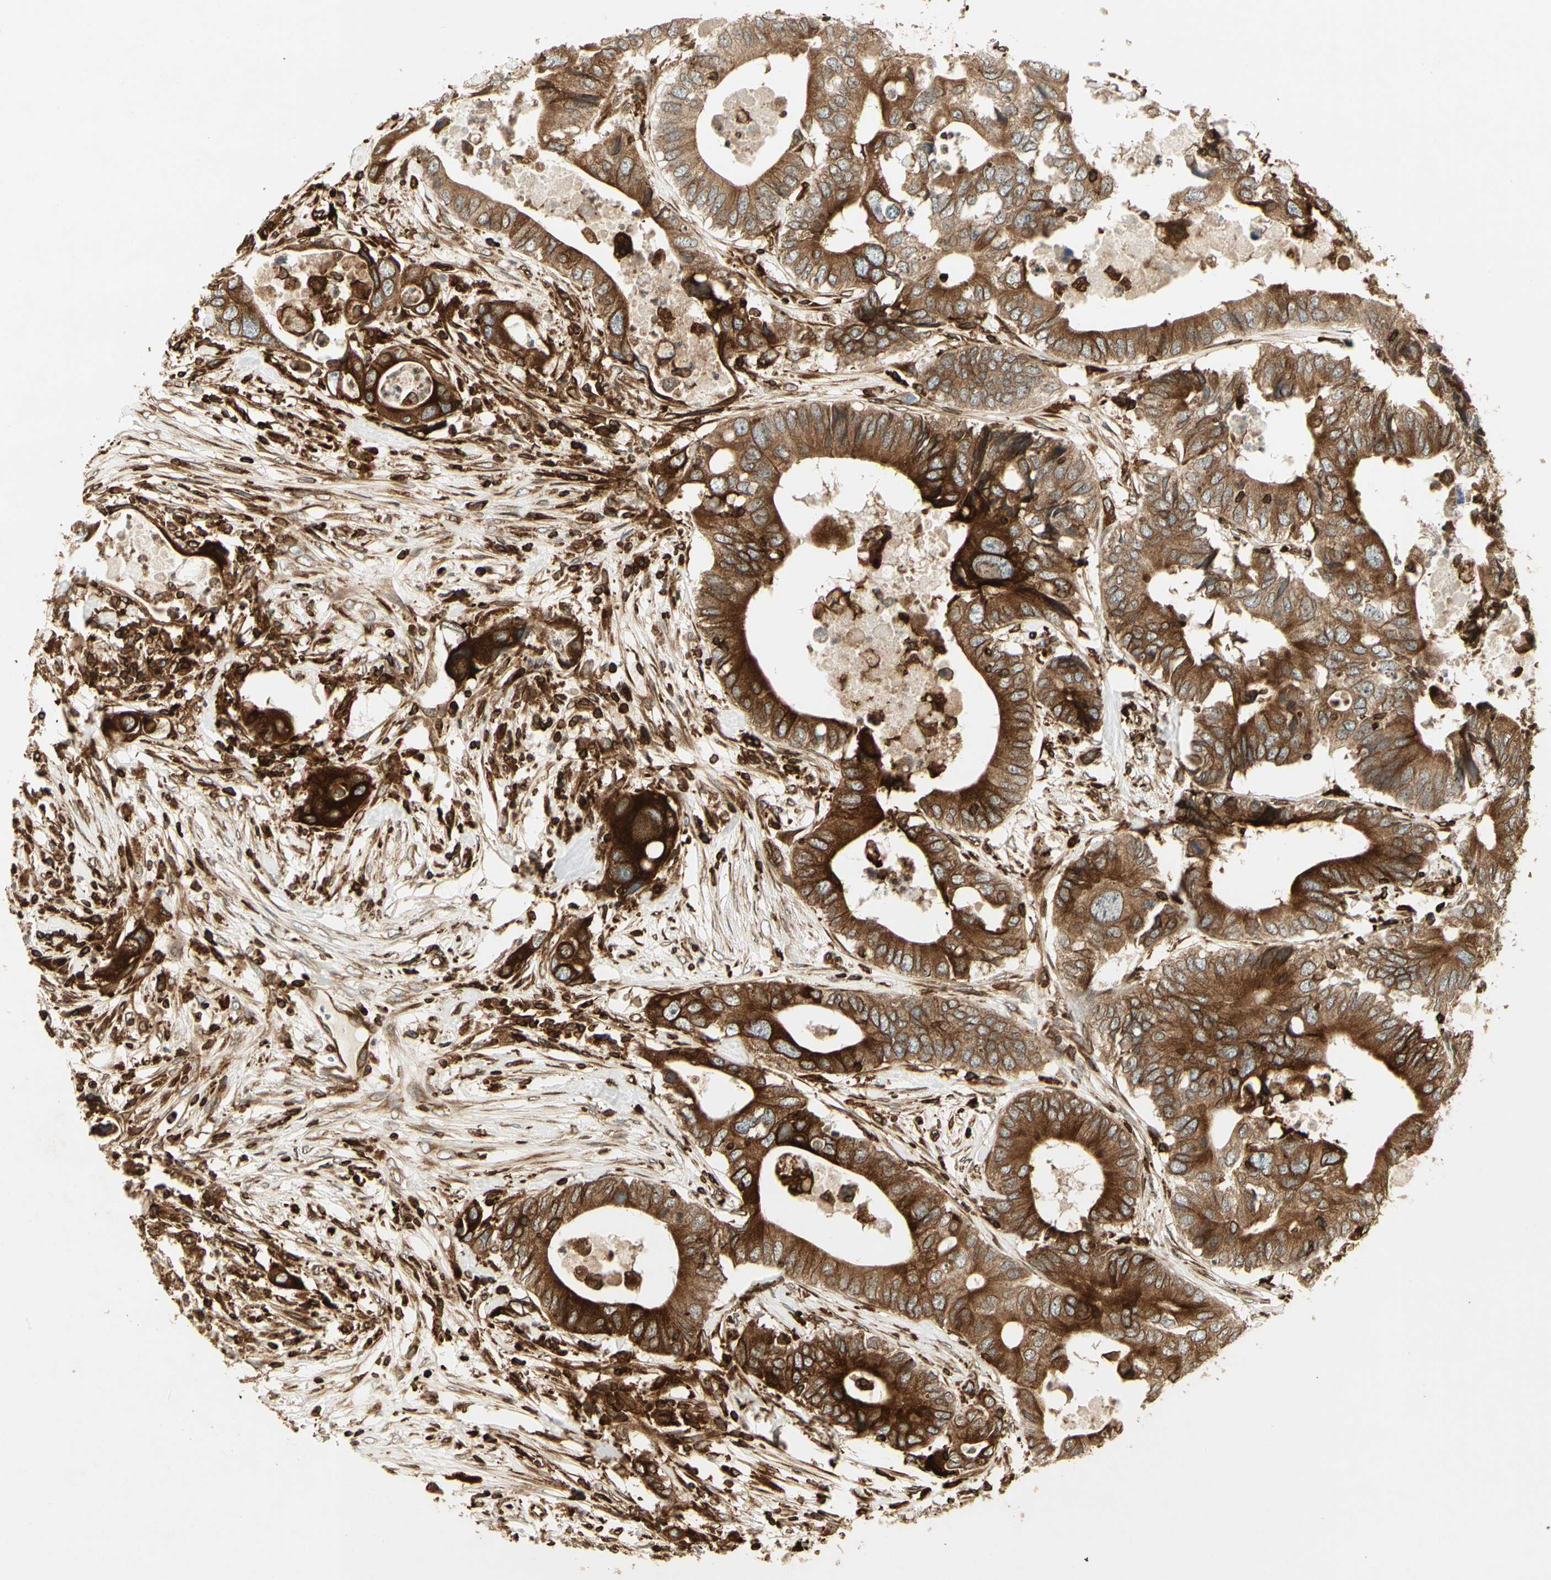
{"staining": {"intensity": "strong", "quantity": ">75%", "location": "cytoplasmic/membranous"}, "tissue": "colorectal cancer", "cell_type": "Tumor cells", "image_type": "cancer", "snomed": [{"axis": "morphology", "description": "Adenocarcinoma, NOS"}, {"axis": "topography", "description": "Colon"}], "caption": "IHC of human colorectal cancer reveals high levels of strong cytoplasmic/membranous positivity in about >75% of tumor cells.", "gene": "TAPBP", "patient": {"sex": "male", "age": 71}}